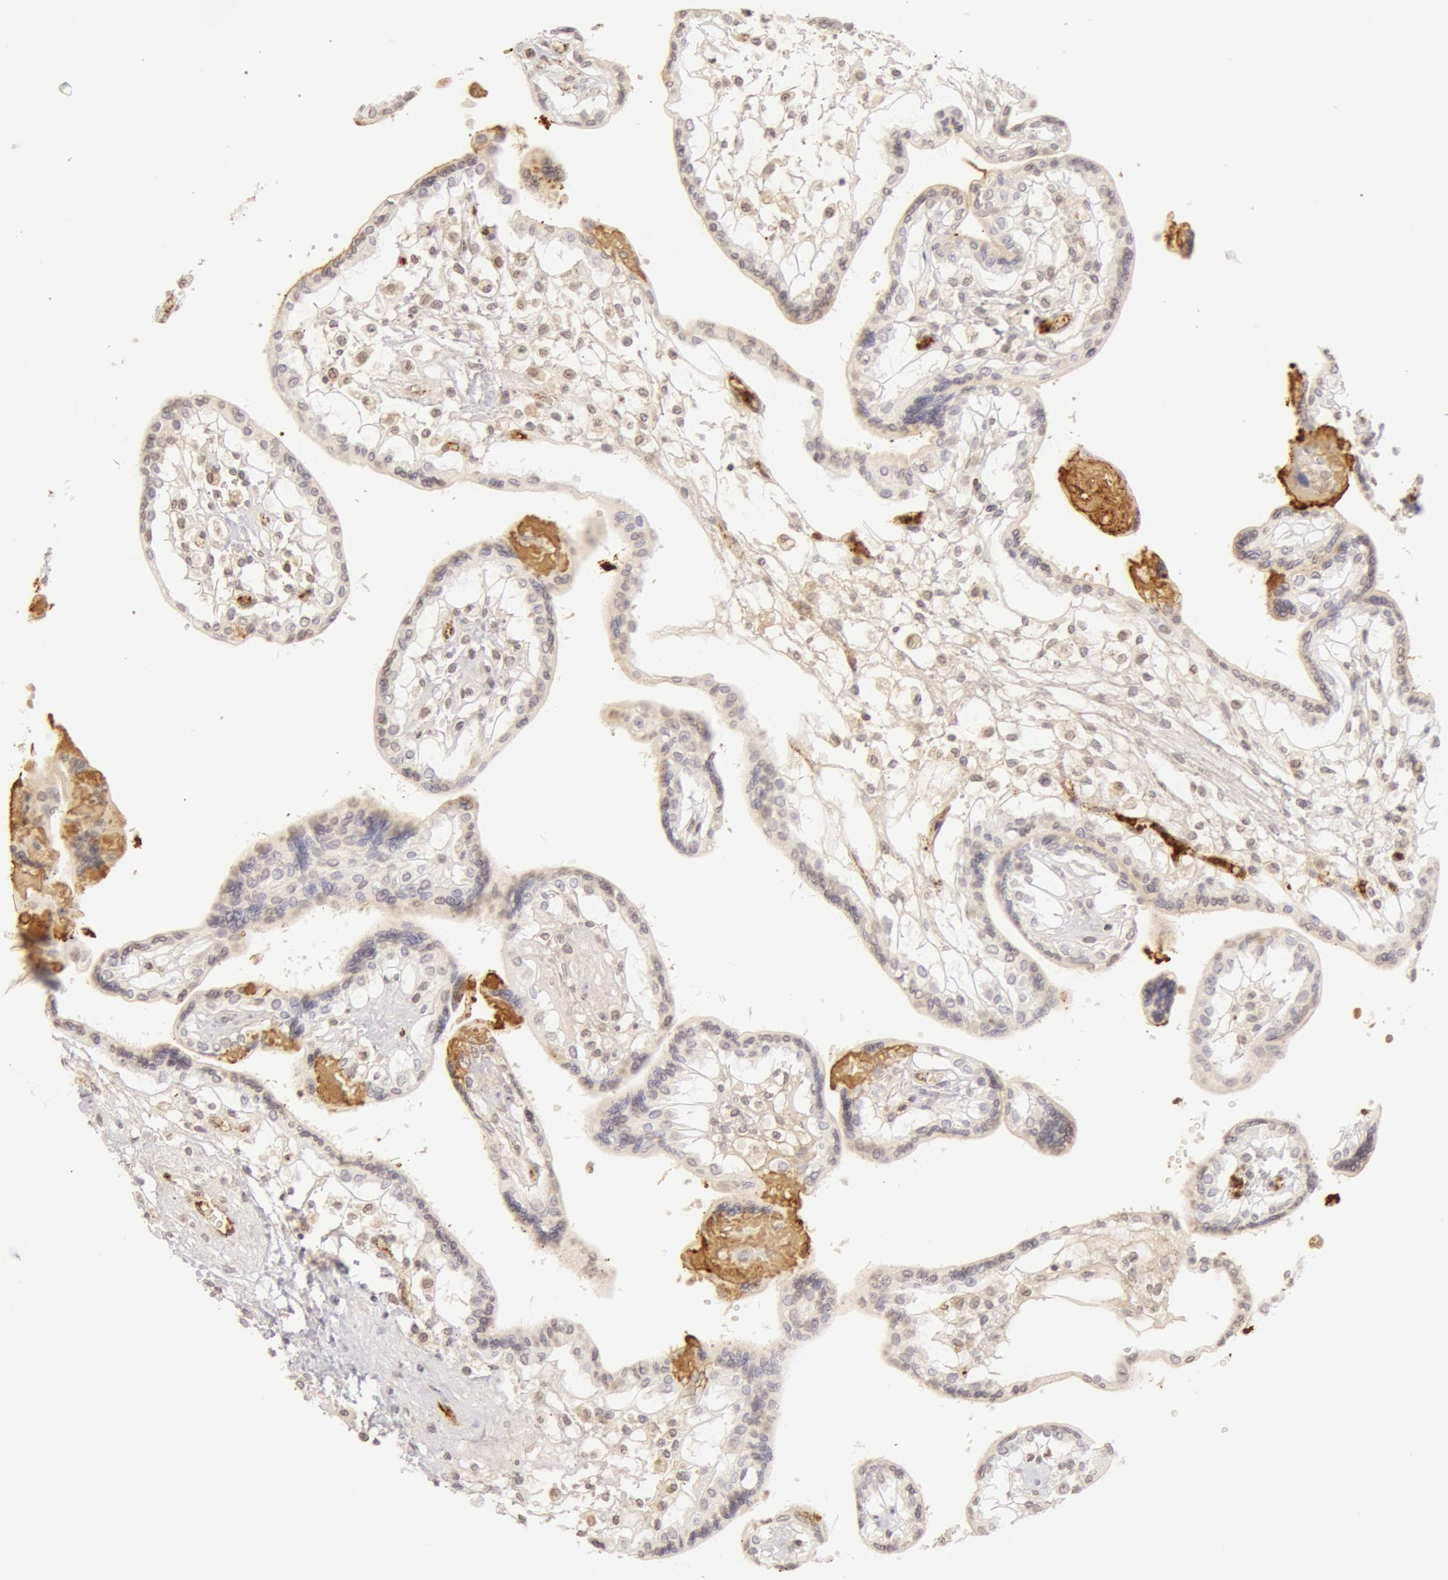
{"staining": {"intensity": "weak", "quantity": "<25%", "location": "cytoplasmic/membranous"}, "tissue": "placenta", "cell_type": "Decidual cells", "image_type": "normal", "snomed": [{"axis": "morphology", "description": "Normal tissue, NOS"}, {"axis": "topography", "description": "Placenta"}], "caption": "Placenta was stained to show a protein in brown. There is no significant staining in decidual cells. (DAB (3,3'-diaminobenzidine) immunohistochemistry, high magnification).", "gene": "VWF", "patient": {"sex": "female", "age": 31}}